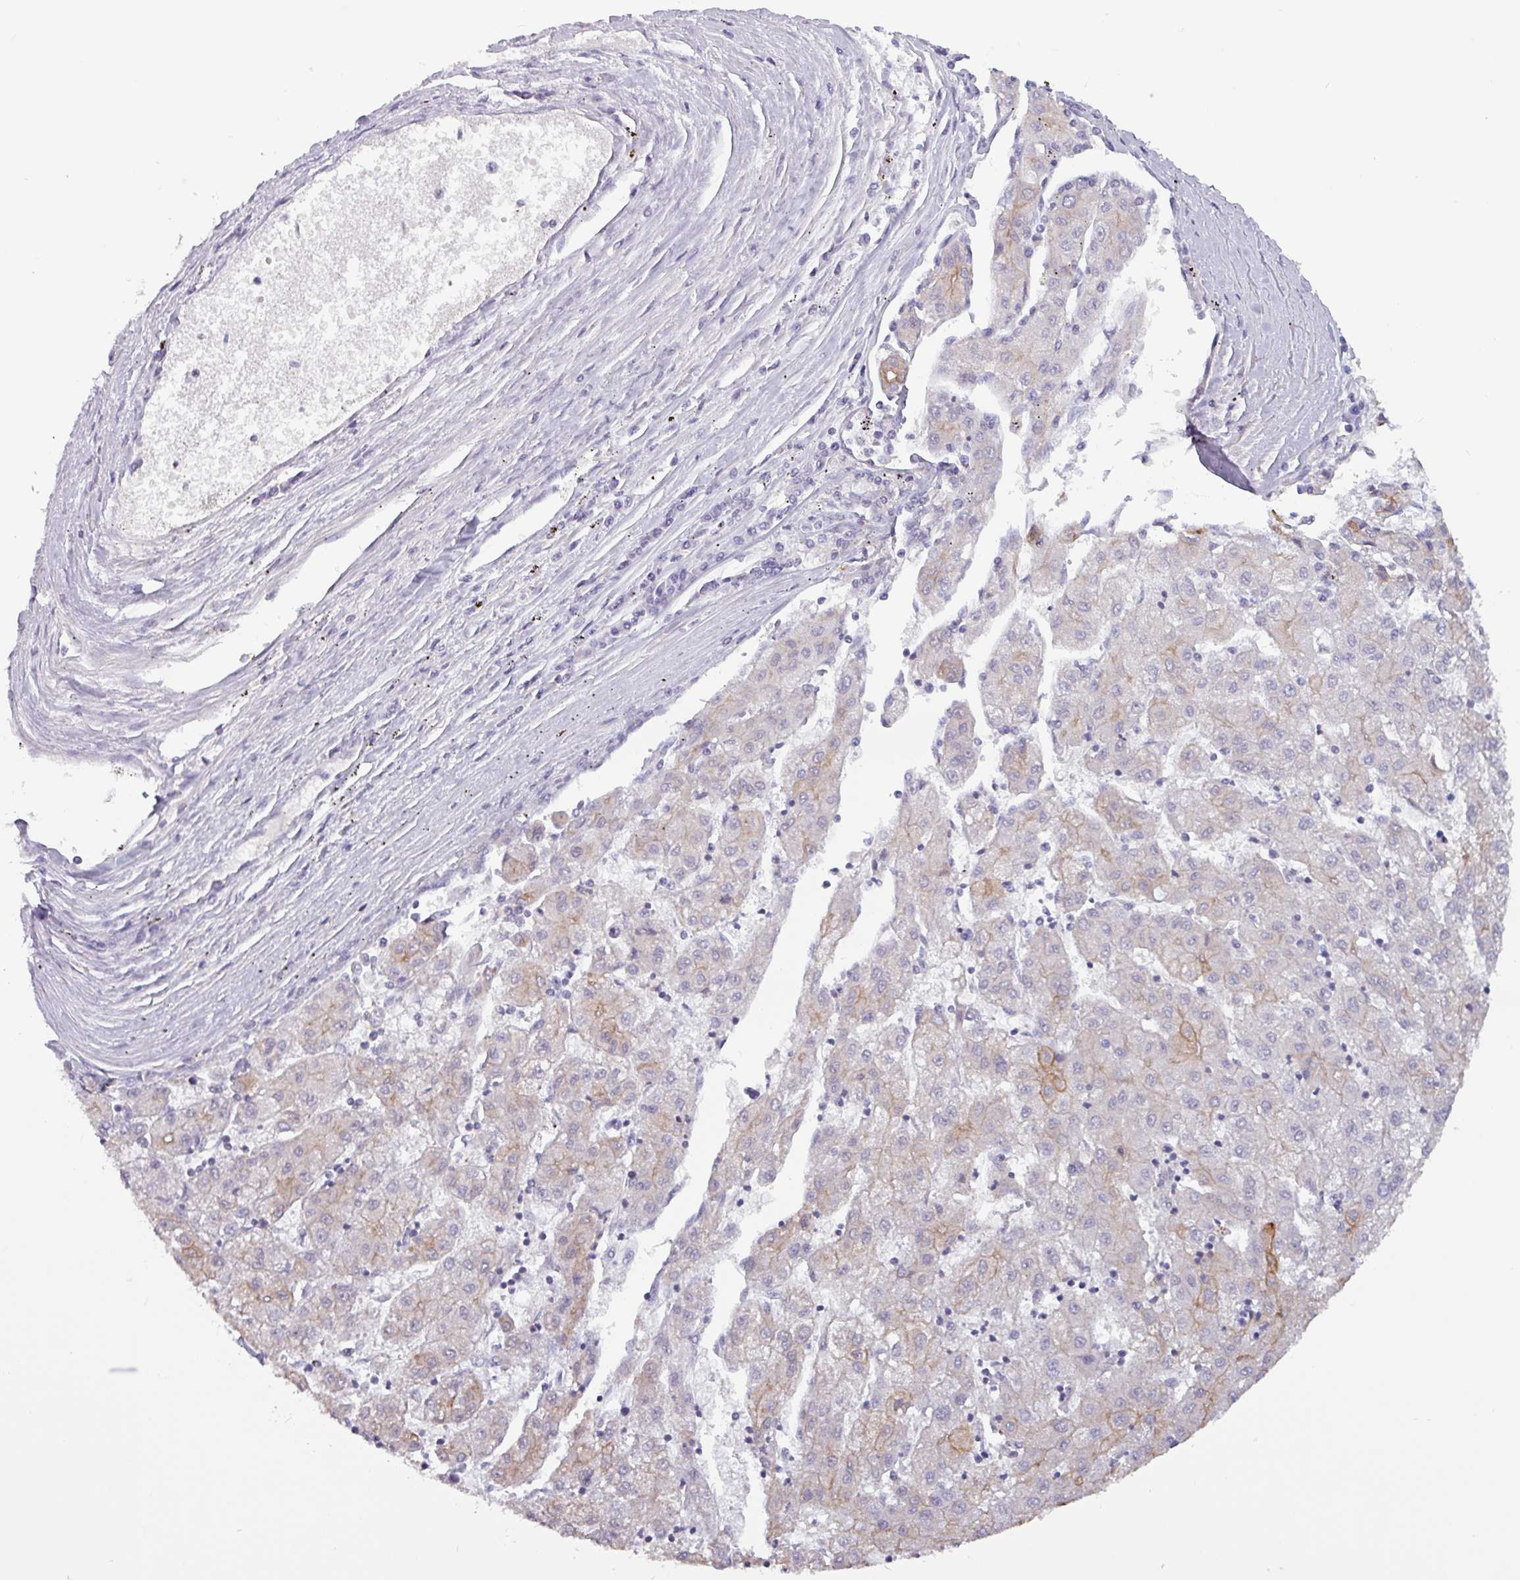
{"staining": {"intensity": "weak", "quantity": "<25%", "location": "cytoplasmic/membranous"}, "tissue": "liver cancer", "cell_type": "Tumor cells", "image_type": "cancer", "snomed": [{"axis": "morphology", "description": "Carcinoma, Hepatocellular, NOS"}, {"axis": "topography", "description": "Liver"}], "caption": "A high-resolution photomicrograph shows IHC staining of hepatocellular carcinoma (liver), which displays no significant staining in tumor cells. Nuclei are stained in blue.", "gene": "CAMK1", "patient": {"sex": "male", "age": 72}}